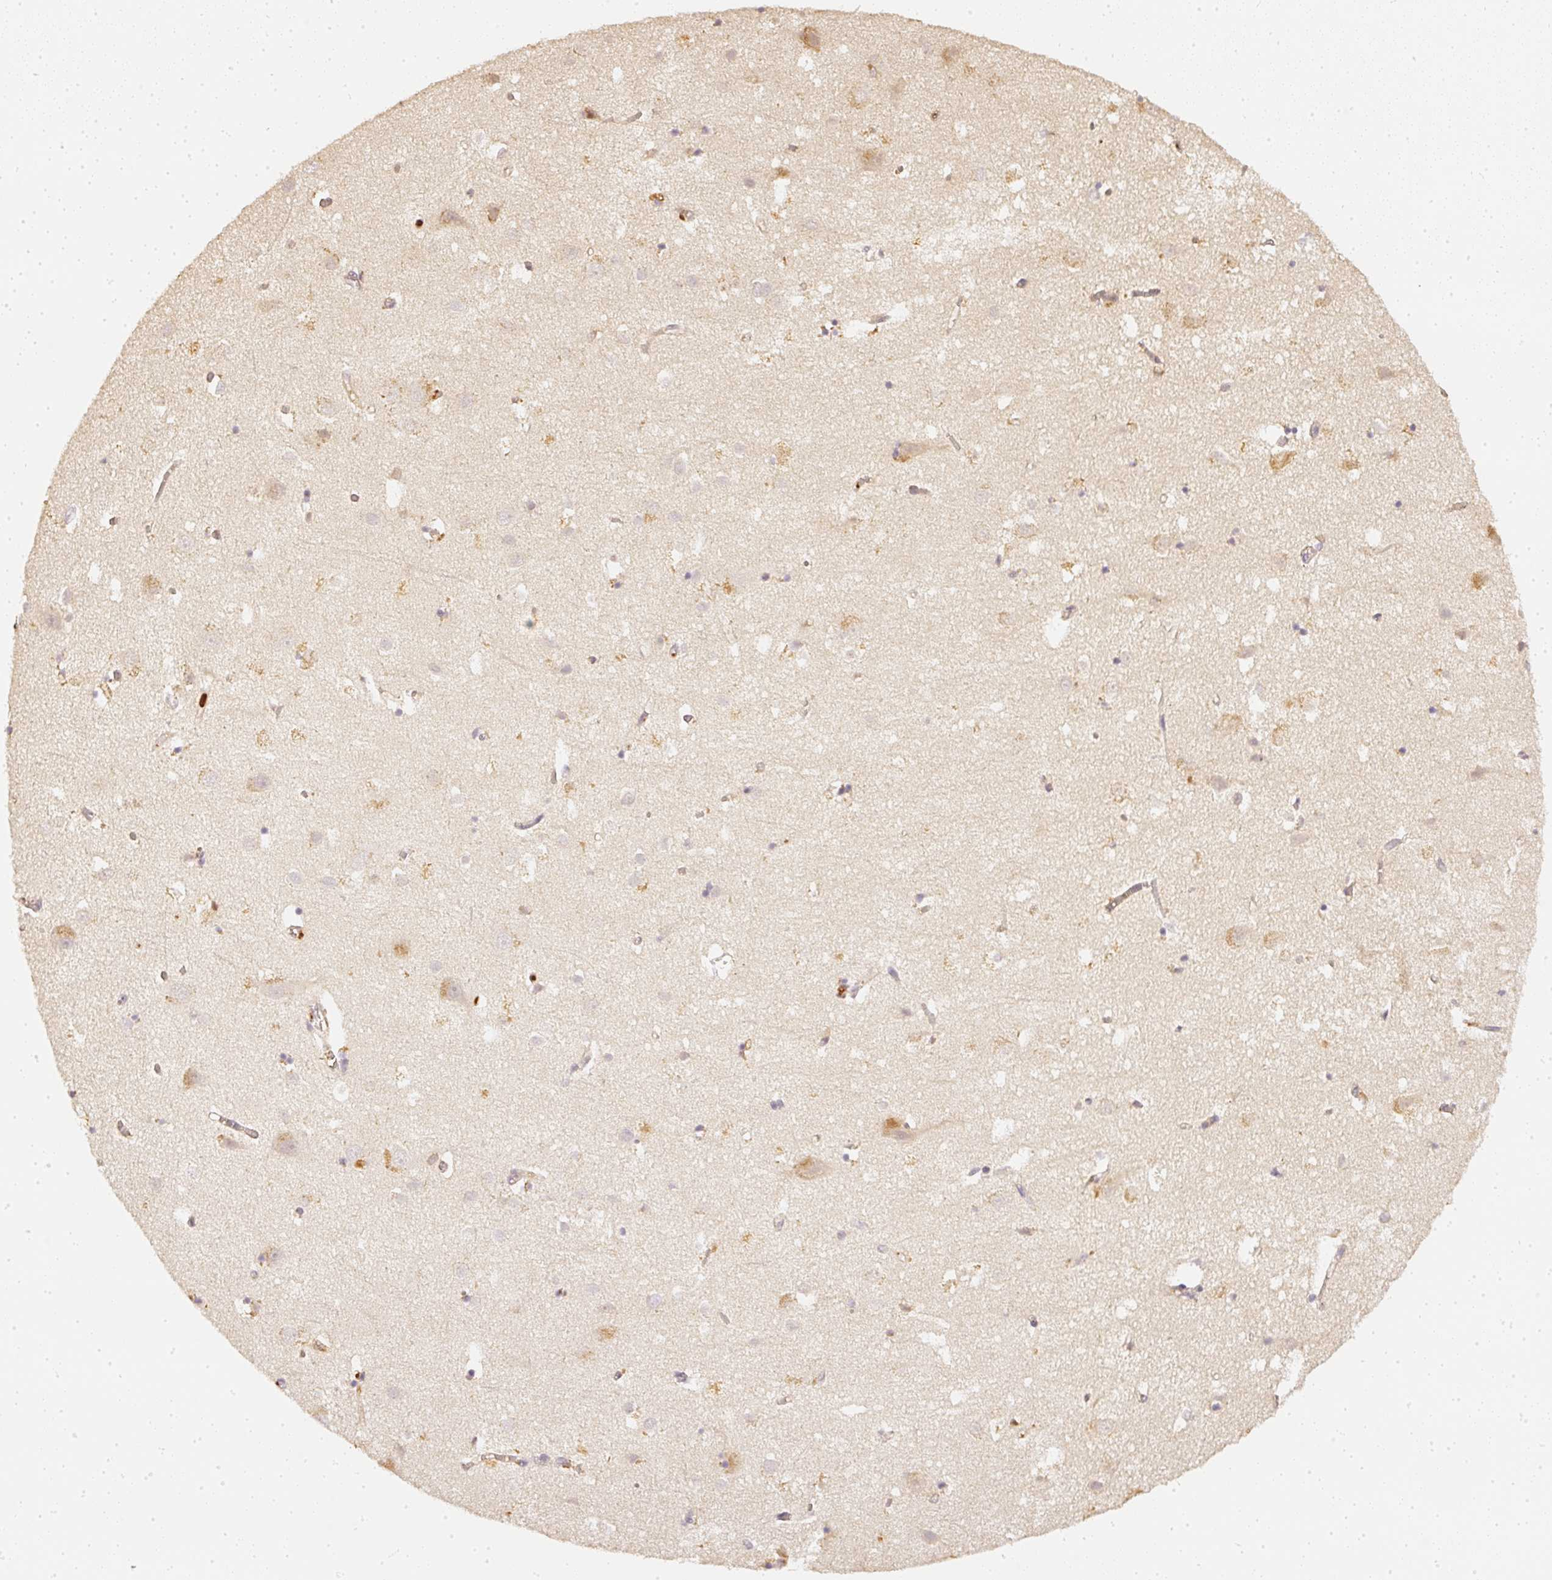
{"staining": {"intensity": "weak", "quantity": "25%-75%", "location": "cytoplasmic/membranous"}, "tissue": "cerebral cortex", "cell_type": "Endothelial cells", "image_type": "normal", "snomed": [{"axis": "morphology", "description": "Normal tissue, NOS"}, {"axis": "topography", "description": "Cerebral cortex"}], "caption": "Weak cytoplasmic/membranous protein expression is seen in approximately 25%-75% of endothelial cells in cerebral cortex. Using DAB (3,3'-diaminobenzidine) (brown) and hematoxylin (blue) stains, captured at high magnification using brightfield microscopy.", "gene": "PFN1", "patient": {"sex": "male", "age": 70}}